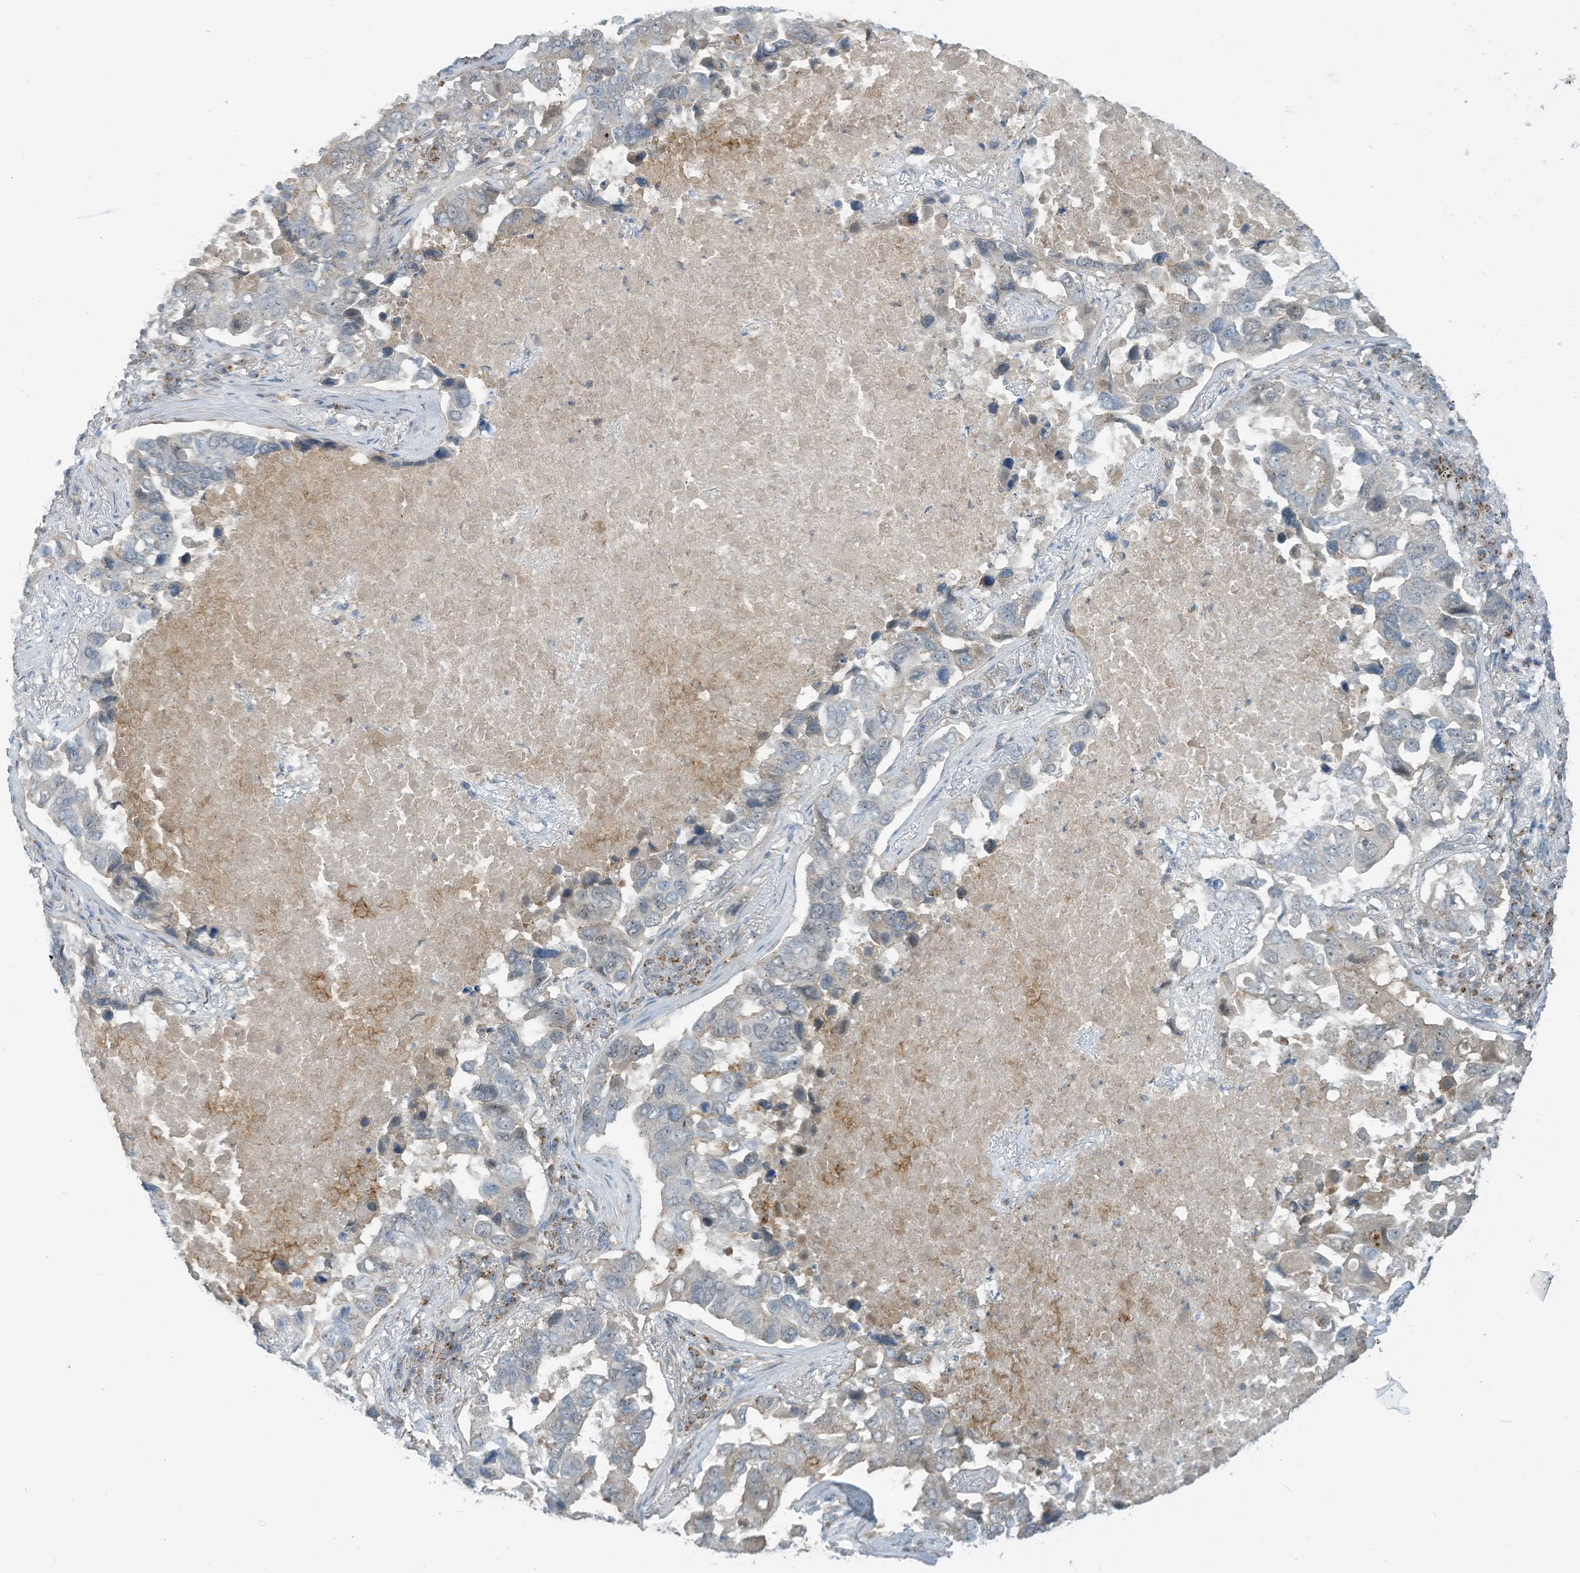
{"staining": {"intensity": "negative", "quantity": "none", "location": "none"}, "tissue": "lung cancer", "cell_type": "Tumor cells", "image_type": "cancer", "snomed": [{"axis": "morphology", "description": "Adenocarcinoma, NOS"}, {"axis": "topography", "description": "Lung"}], "caption": "A high-resolution histopathology image shows immunohistochemistry (IHC) staining of lung adenocarcinoma, which demonstrates no significant expression in tumor cells.", "gene": "PARVG", "patient": {"sex": "male", "age": 64}}